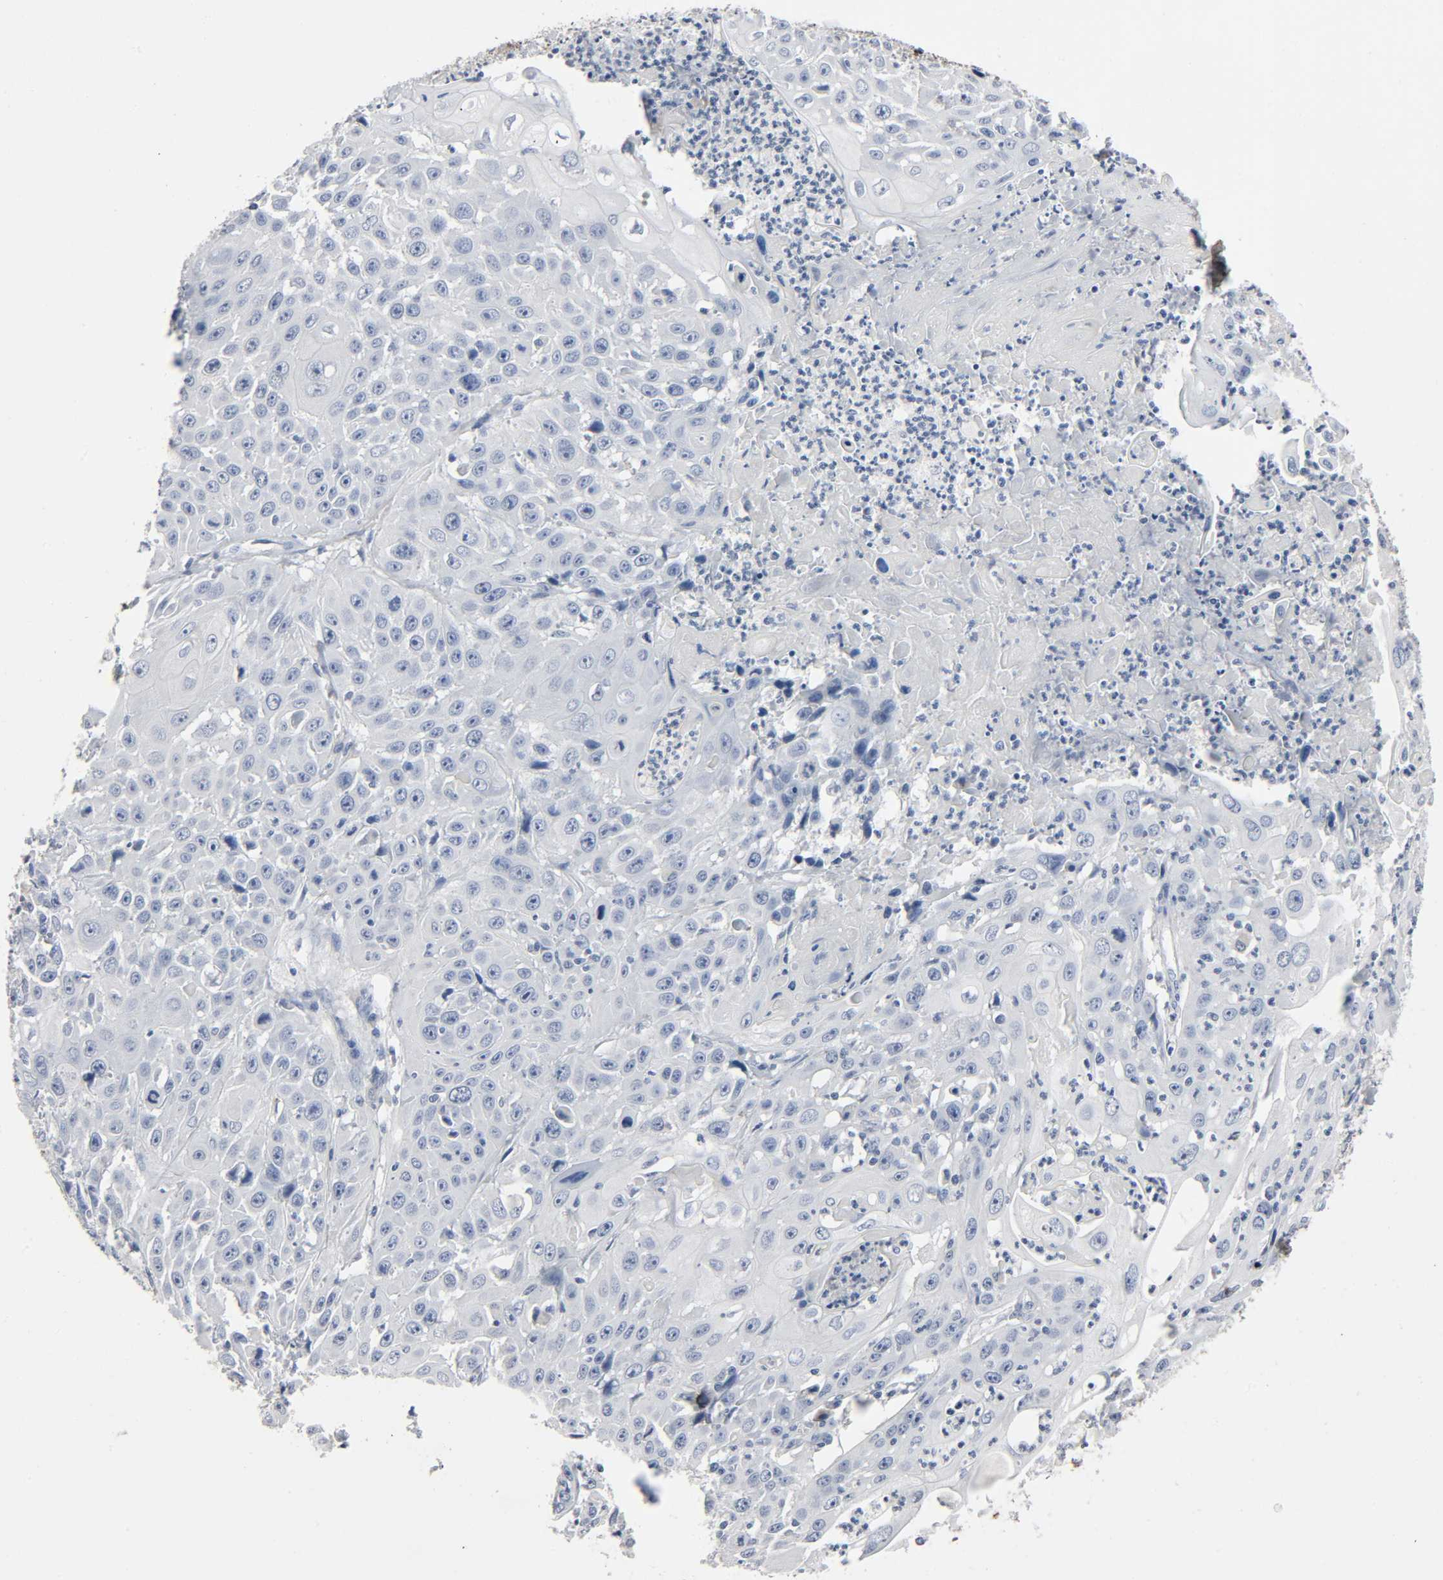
{"staining": {"intensity": "negative", "quantity": "none", "location": "none"}, "tissue": "cervical cancer", "cell_type": "Tumor cells", "image_type": "cancer", "snomed": [{"axis": "morphology", "description": "Squamous cell carcinoma, NOS"}, {"axis": "topography", "description": "Cervix"}], "caption": "This photomicrograph is of cervical cancer (squamous cell carcinoma) stained with immunohistochemistry to label a protein in brown with the nuclei are counter-stained blue. There is no positivity in tumor cells.", "gene": "FBLN5", "patient": {"sex": "female", "age": 39}}